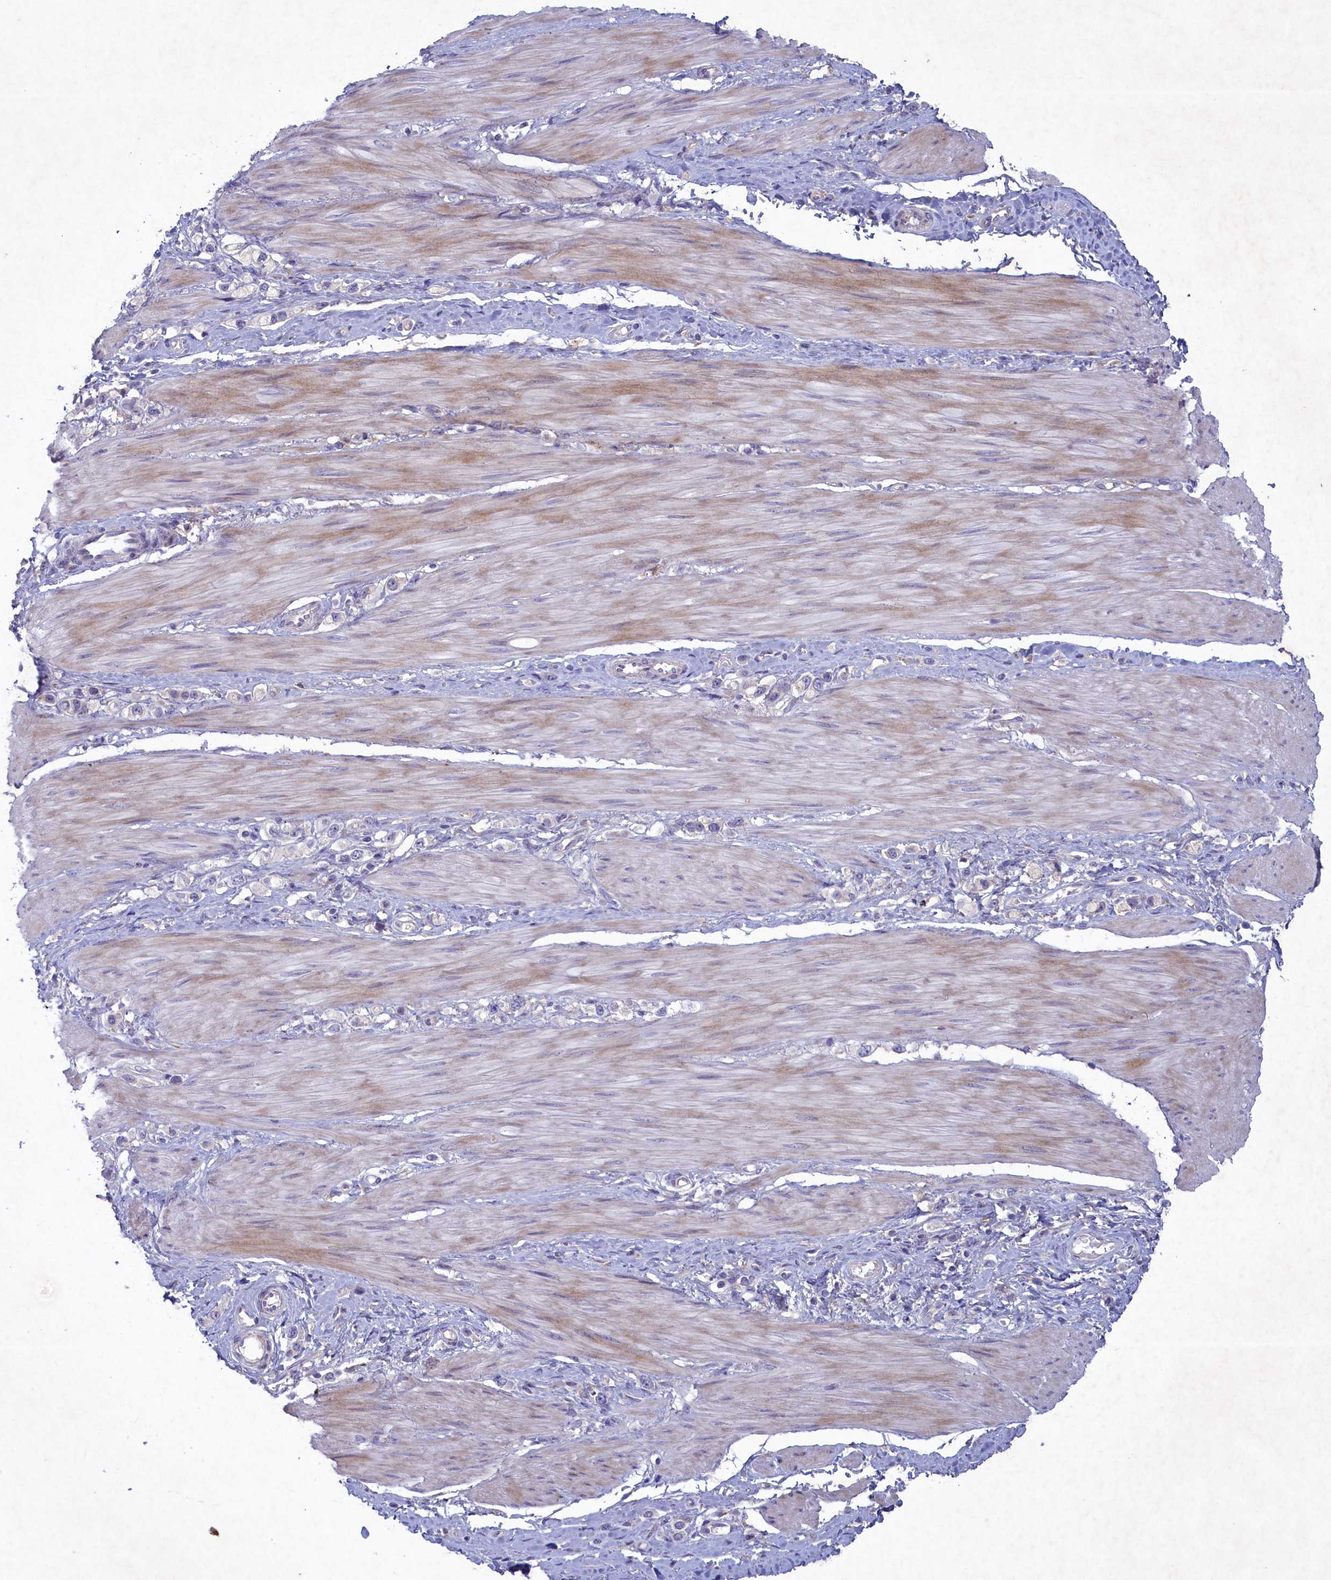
{"staining": {"intensity": "negative", "quantity": "none", "location": "none"}, "tissue": "stomach cancer", "cell_type": "Tumor cells", "image_type": "cancer", "snomed": [{"axis": "morphology", "description": "Adenocarcinoma, NOS"}, {"axis": "topography", "description": "Stomach"}], "caption": "Image shows no significant protein staining in tumor cells of adenocarcinoma (stomach). (Stains: DAB immunohistochemistry (IHC) with hematoxylin counter stain, Microscopy: brightfield microscopy at high magnification).", "gene": "PLEKHG6", "patient": {"sex": "female", "age": 65}}